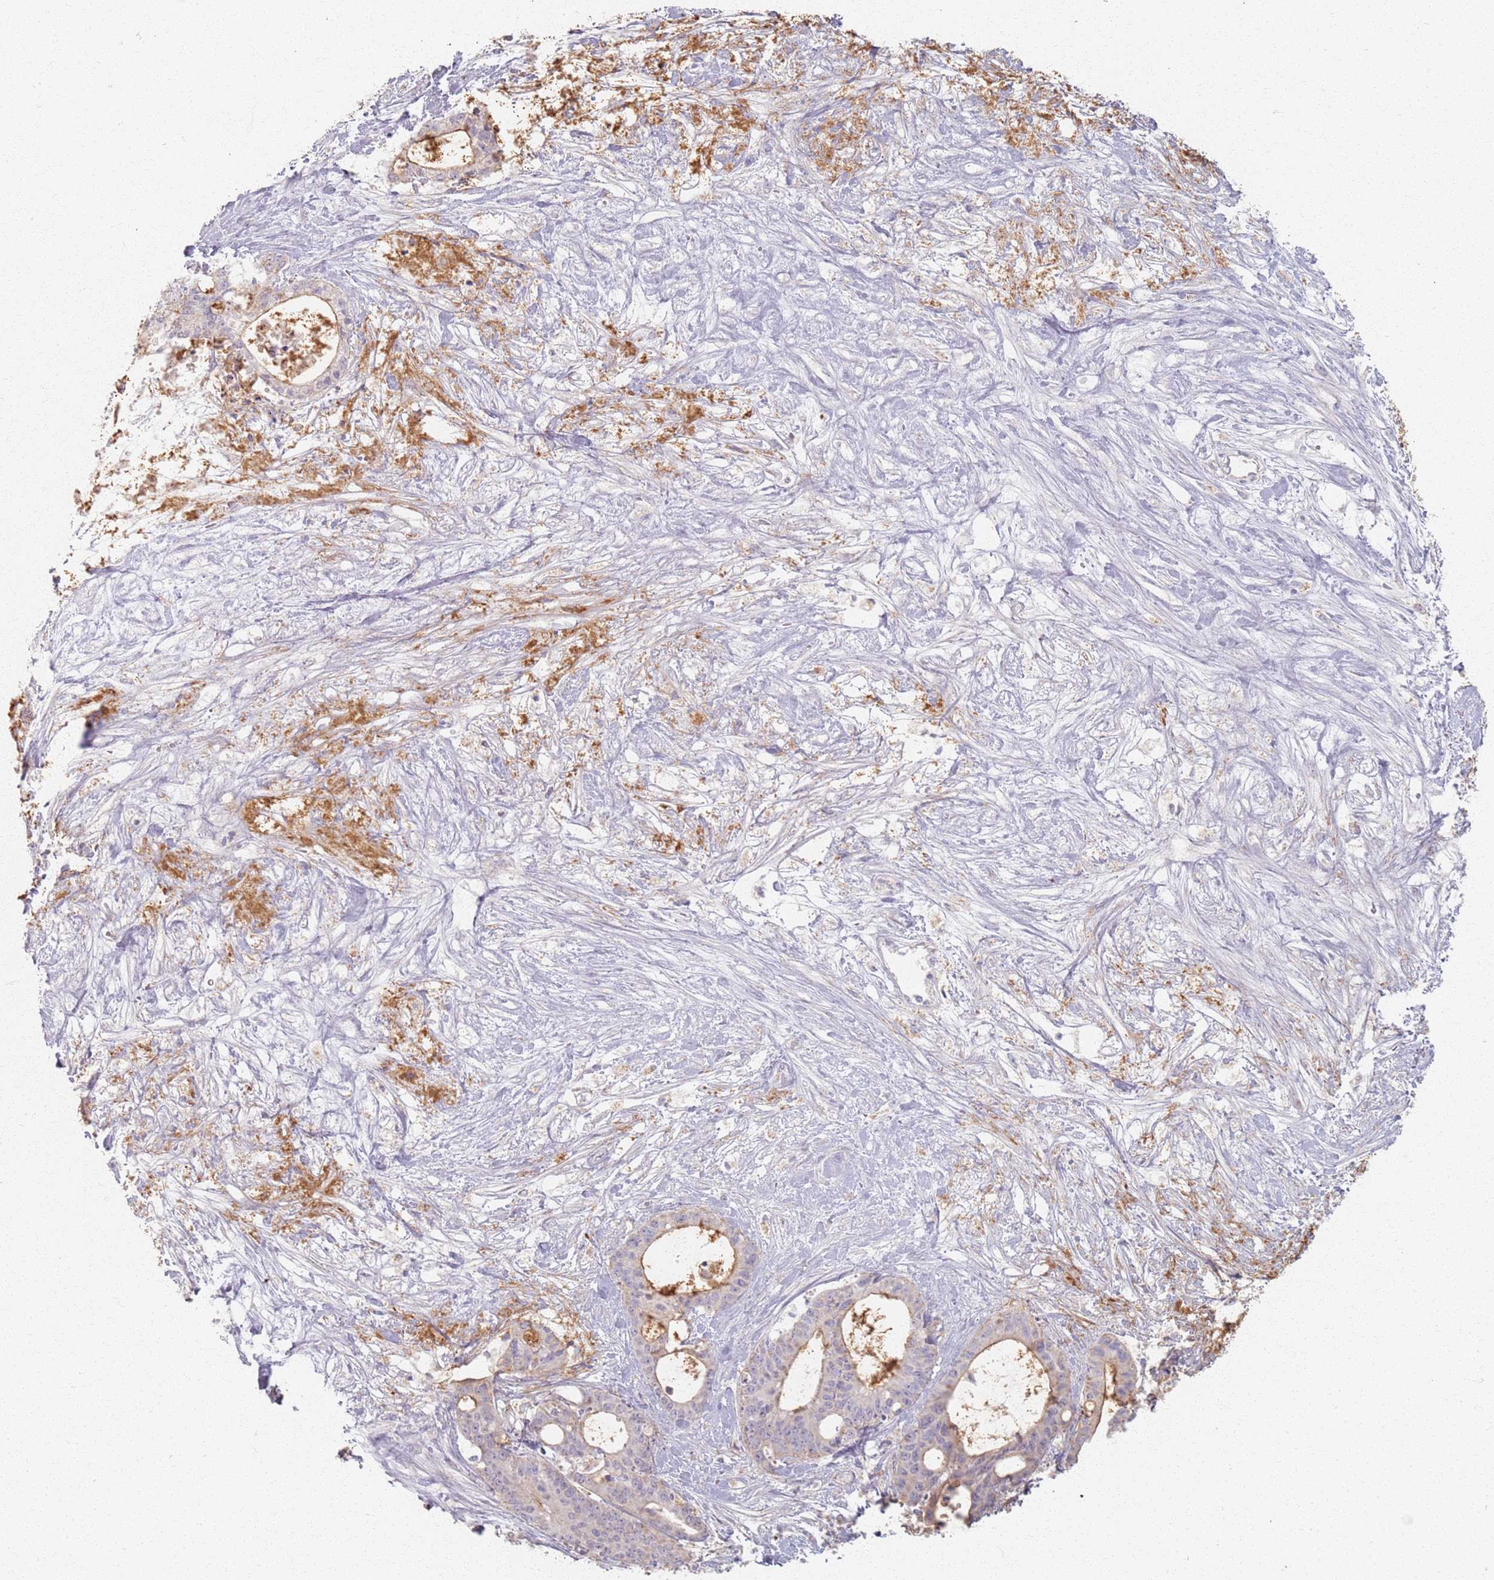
{"staining": {"intensity": "moderate", "quantity": "<25%", "location": "cytoplasmic/membranous"}, "tissue": "liver cancer", "cell_type": "Tumor cells", "image_type": "cancer", "snomed": [{"axis": "morphology", "description": "Normal tissue, NOS"}, {"axis": "morphology", "description": "Cholangiocarcinoma"}, {"axis": "topography", "description": "Liver"}, {"axis": "topography", "description": "Peripheral nerve tissue"}], "caption": "A low amount of moderate cytoplasmic/membranous expression is seen in approximately <25% of tumor cells in liver cancer (cholangiocarcinoma) tissue.", "gene": "PKD2L2", "patient": {"sex": "female", "age": 73}}